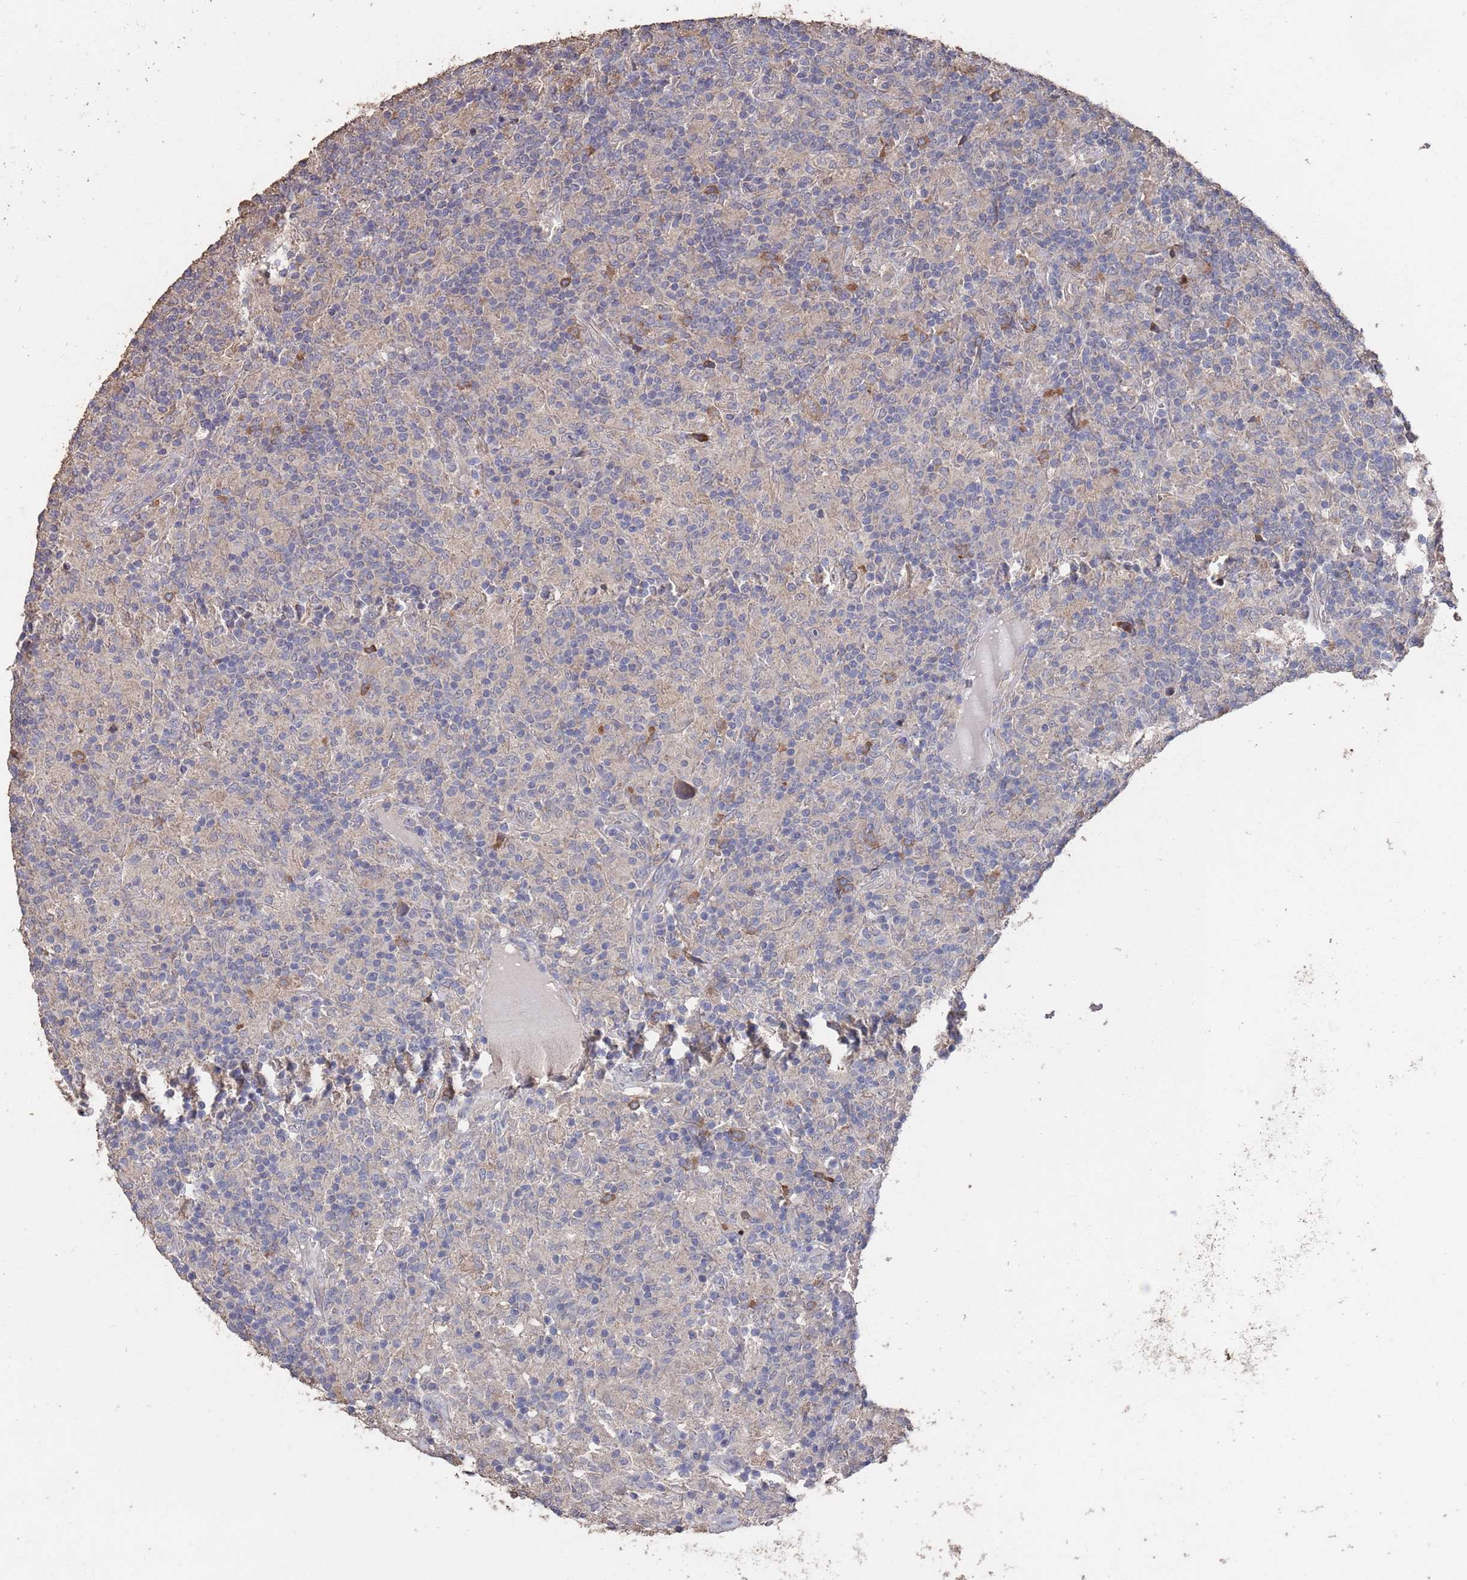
{"staining": {"intensity": "negative", "quantity": "none", "location": "none"}, "tissue": "lymphoma", "cell_type": "Tumor cells", "image_type": "cancer", "snomed": [{"axis": "morphology", "description": "Hodgkin's disease, NOS"}, {"axis": "topography", "description": "Lymph node"}], "caption": "High magnification brightfield microscopy of Hodgkin's disease stained with DAB (brown) and counterstained with hematoxylin (blue): tumor cells show no significant positivity.", "gene": "BTBD18", "patient": {"sex": "male", "age": 70}}